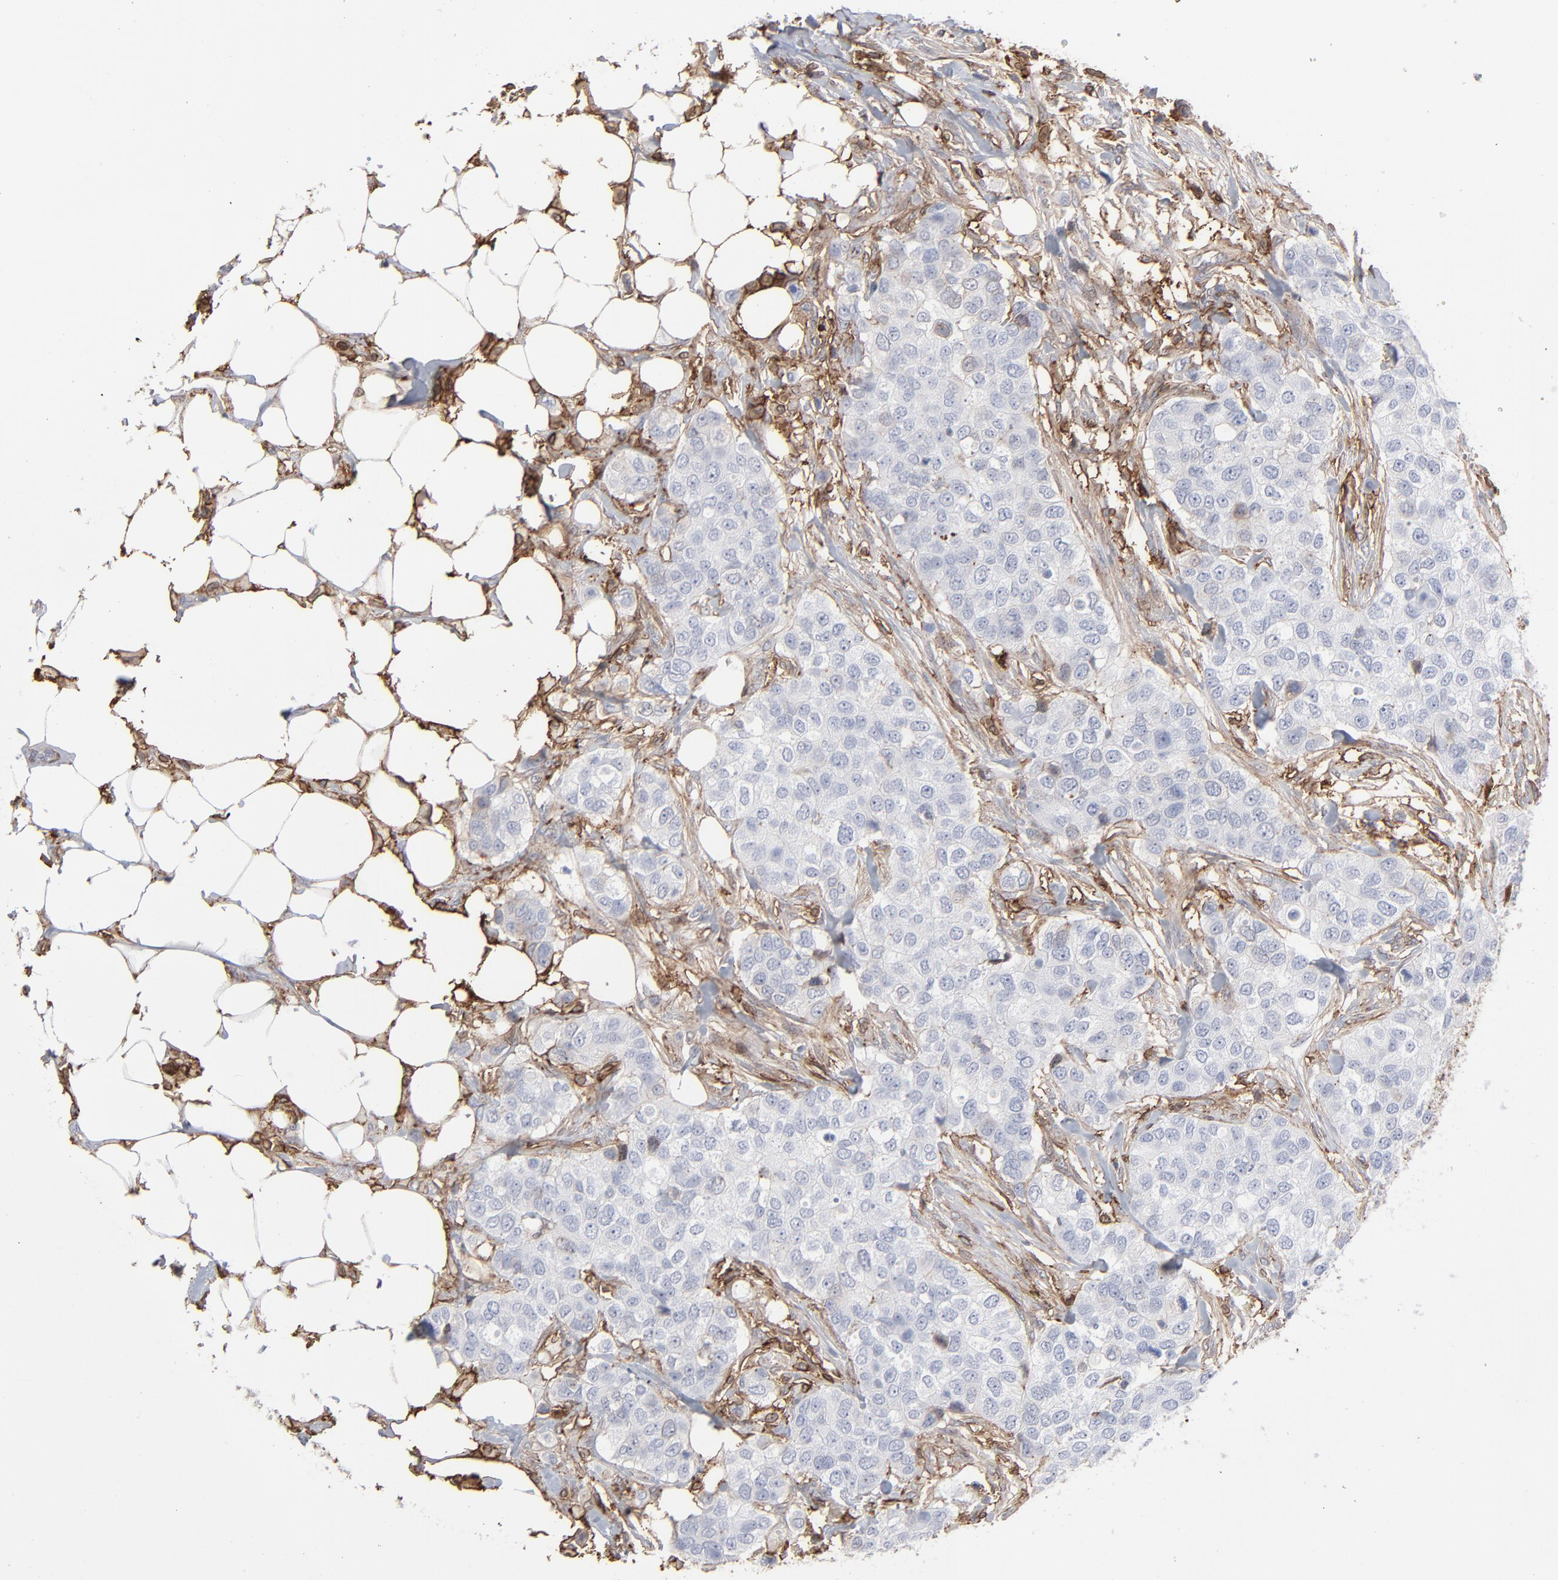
{"staining": {"intensity": "weak", "quantity": "<25%", "location": "cytoplasmic/membranous"}, "tissue": "breast cancer", "cell_type": "Tumor cells", "image_type": "cancer", "snomed": [{"axis": "morphology", "description": "Normal tissue, NOS"}, {"axis": "morphology", "description": "Duct carcinoma"}, {"axis": "topography", "description": "Breast"}], "caption": "A photomicrograph of intraductal carcinoma (breast) stained for a protein reveals no brown staining in tumor cells. The staining was performed using DAB to visualize the protein expression in brown, while the nuclei were stained in blue with hematoxylin (Magnification: 20x).", "gene": "ANXA5", "patient": {"sex": "female", "age": 49}}